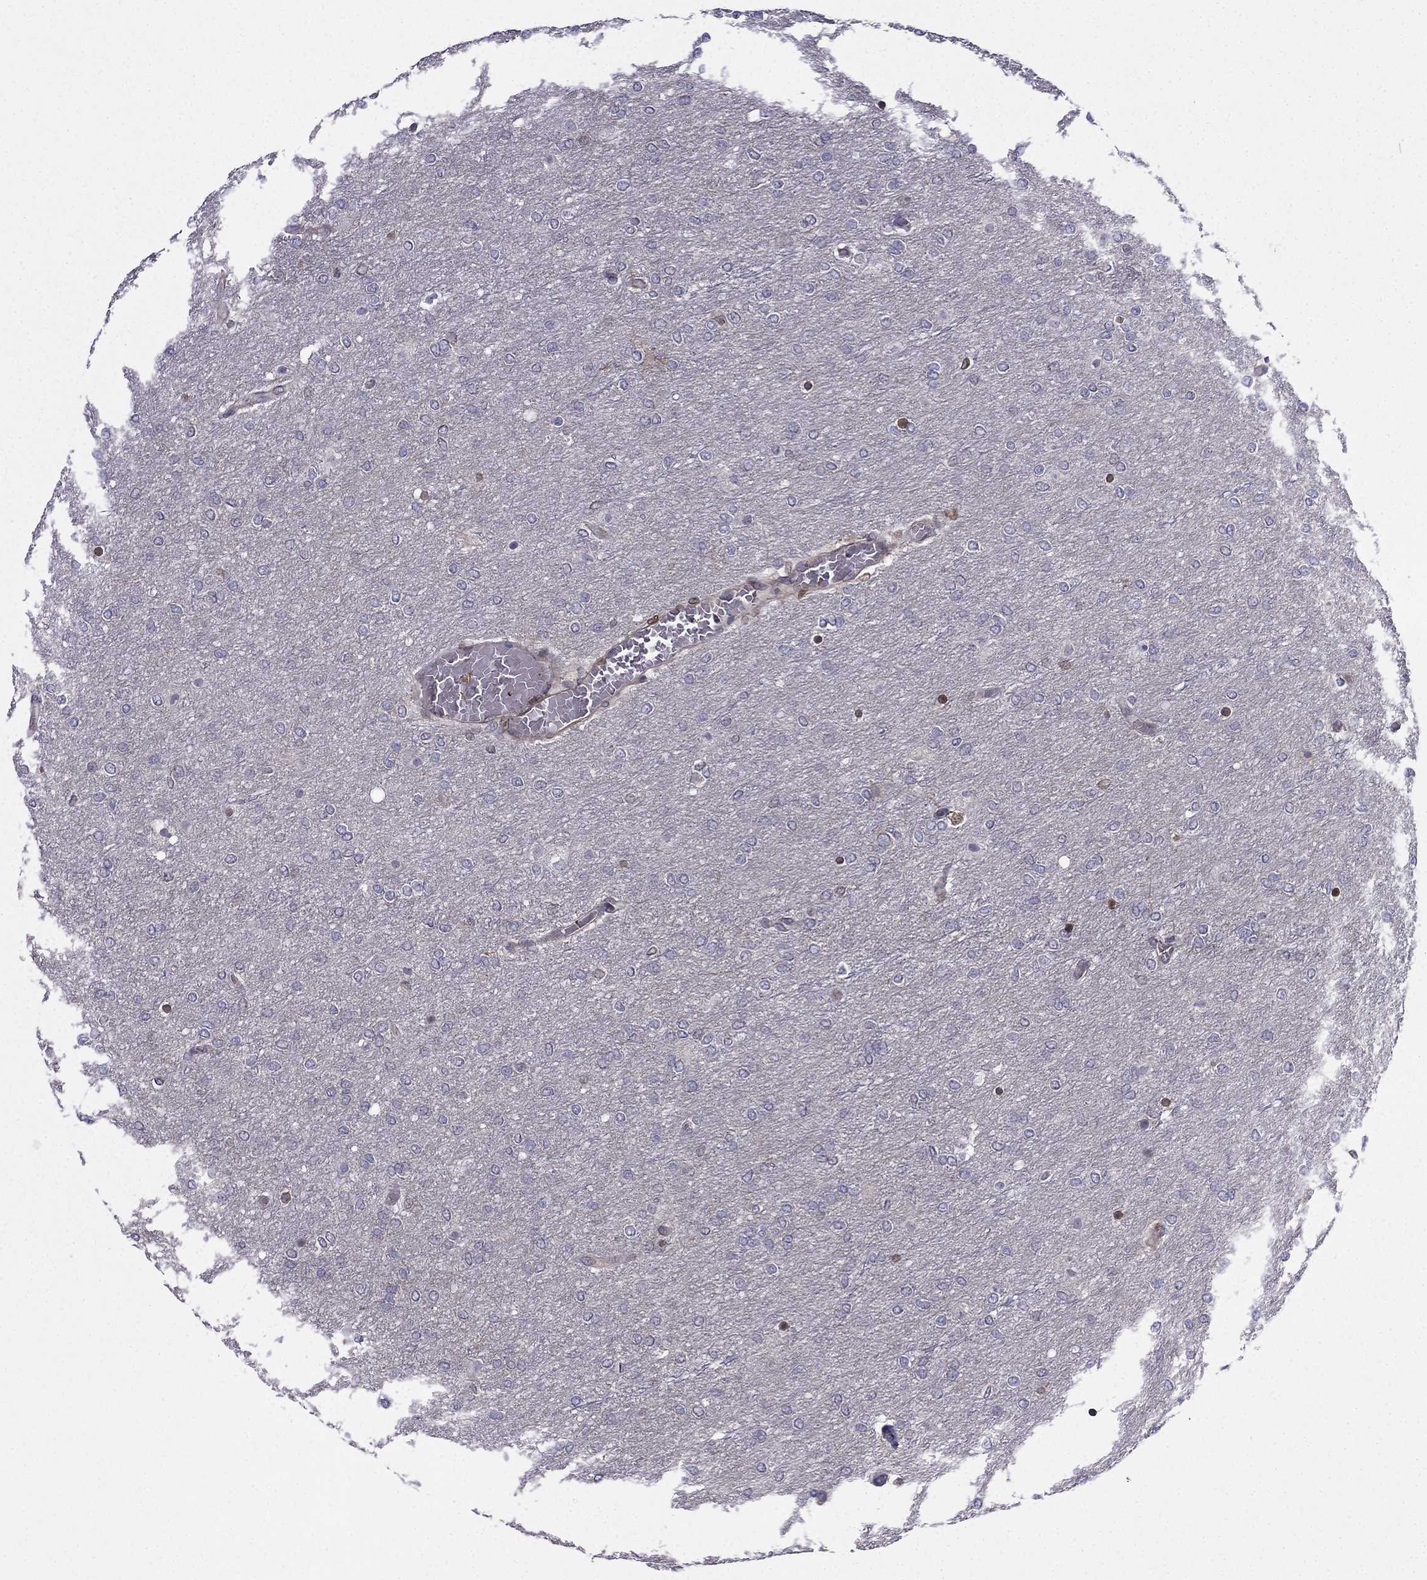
{"staining": {"intensity": "negative", "quantity": "none", "location": "none"}, "tissue": "glioma", "cell_type": "Tumor cells", "image_type": "cancer", "snomed": [{"axis": "morphology", "description": "Glioma, malignant, High grade"}, {"axis": "topography", "description": "Brain"}], "caption": "Protein analysis of malignant high-grade glioma reveals no significant staining in tumor cells.", "gene": "CDC42BPA", "patient": {"sex": "female", "age": 61}}